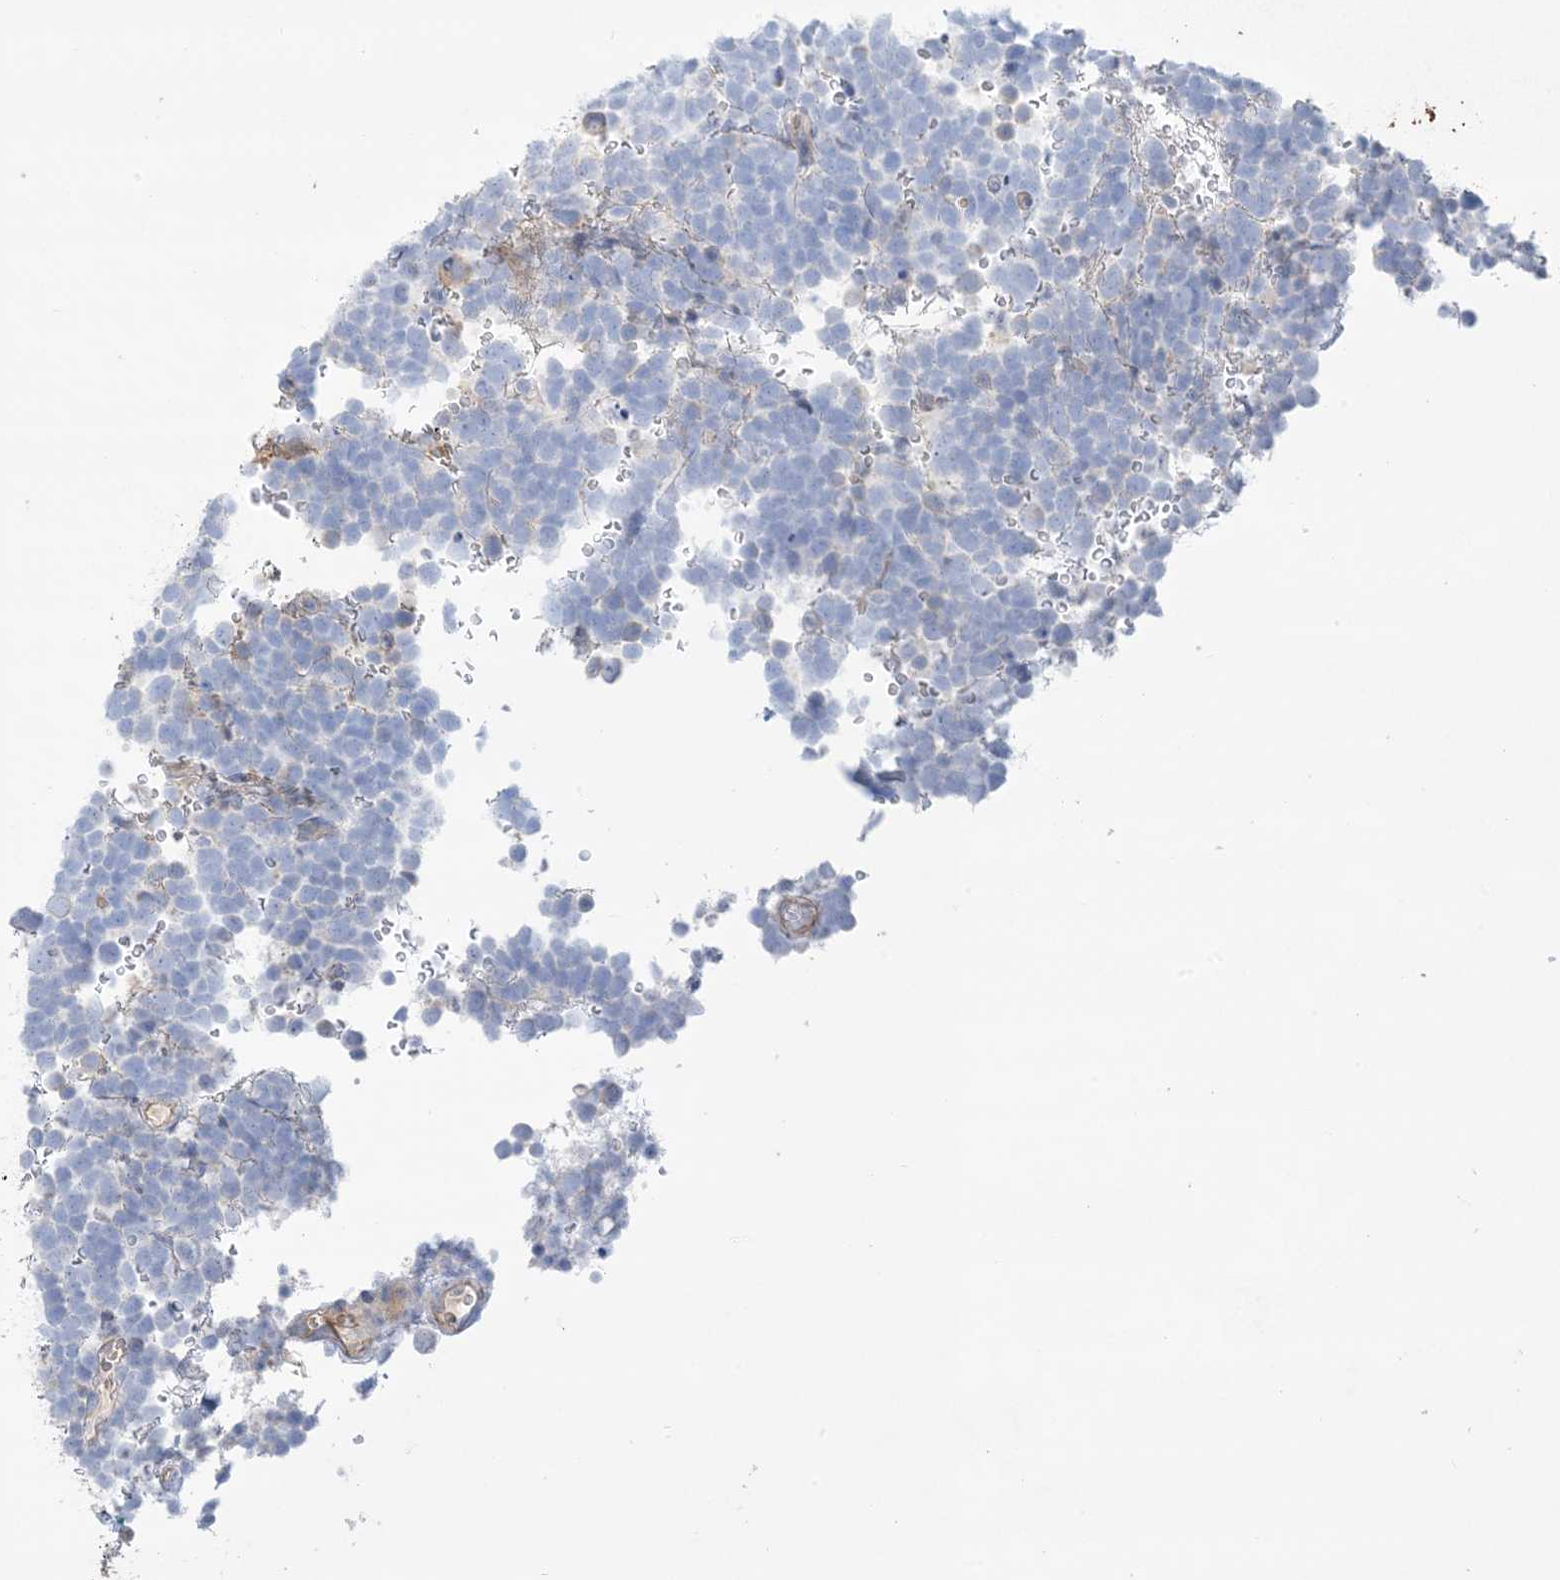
{"staining": {"intensity": "negative", "quantity": "none", "location": "none"}, "tissue": "urothelial cancer", "cell_type": "Tumor cells", "image_type": "cancer", "snomed": [{"axis": "morphology", "description": "Urothelial carcinoma, High grade"}, {"axis": "topography", "description": "Urinary bladder"}], "caption": "Photomicrograph shows no significant protein expression in tumor cells of urothelial carcinoma (high-grade). Nuclei are stained in blue.", "gene": "ATP11C", "patient": {"sex": "female", "age": 82}}